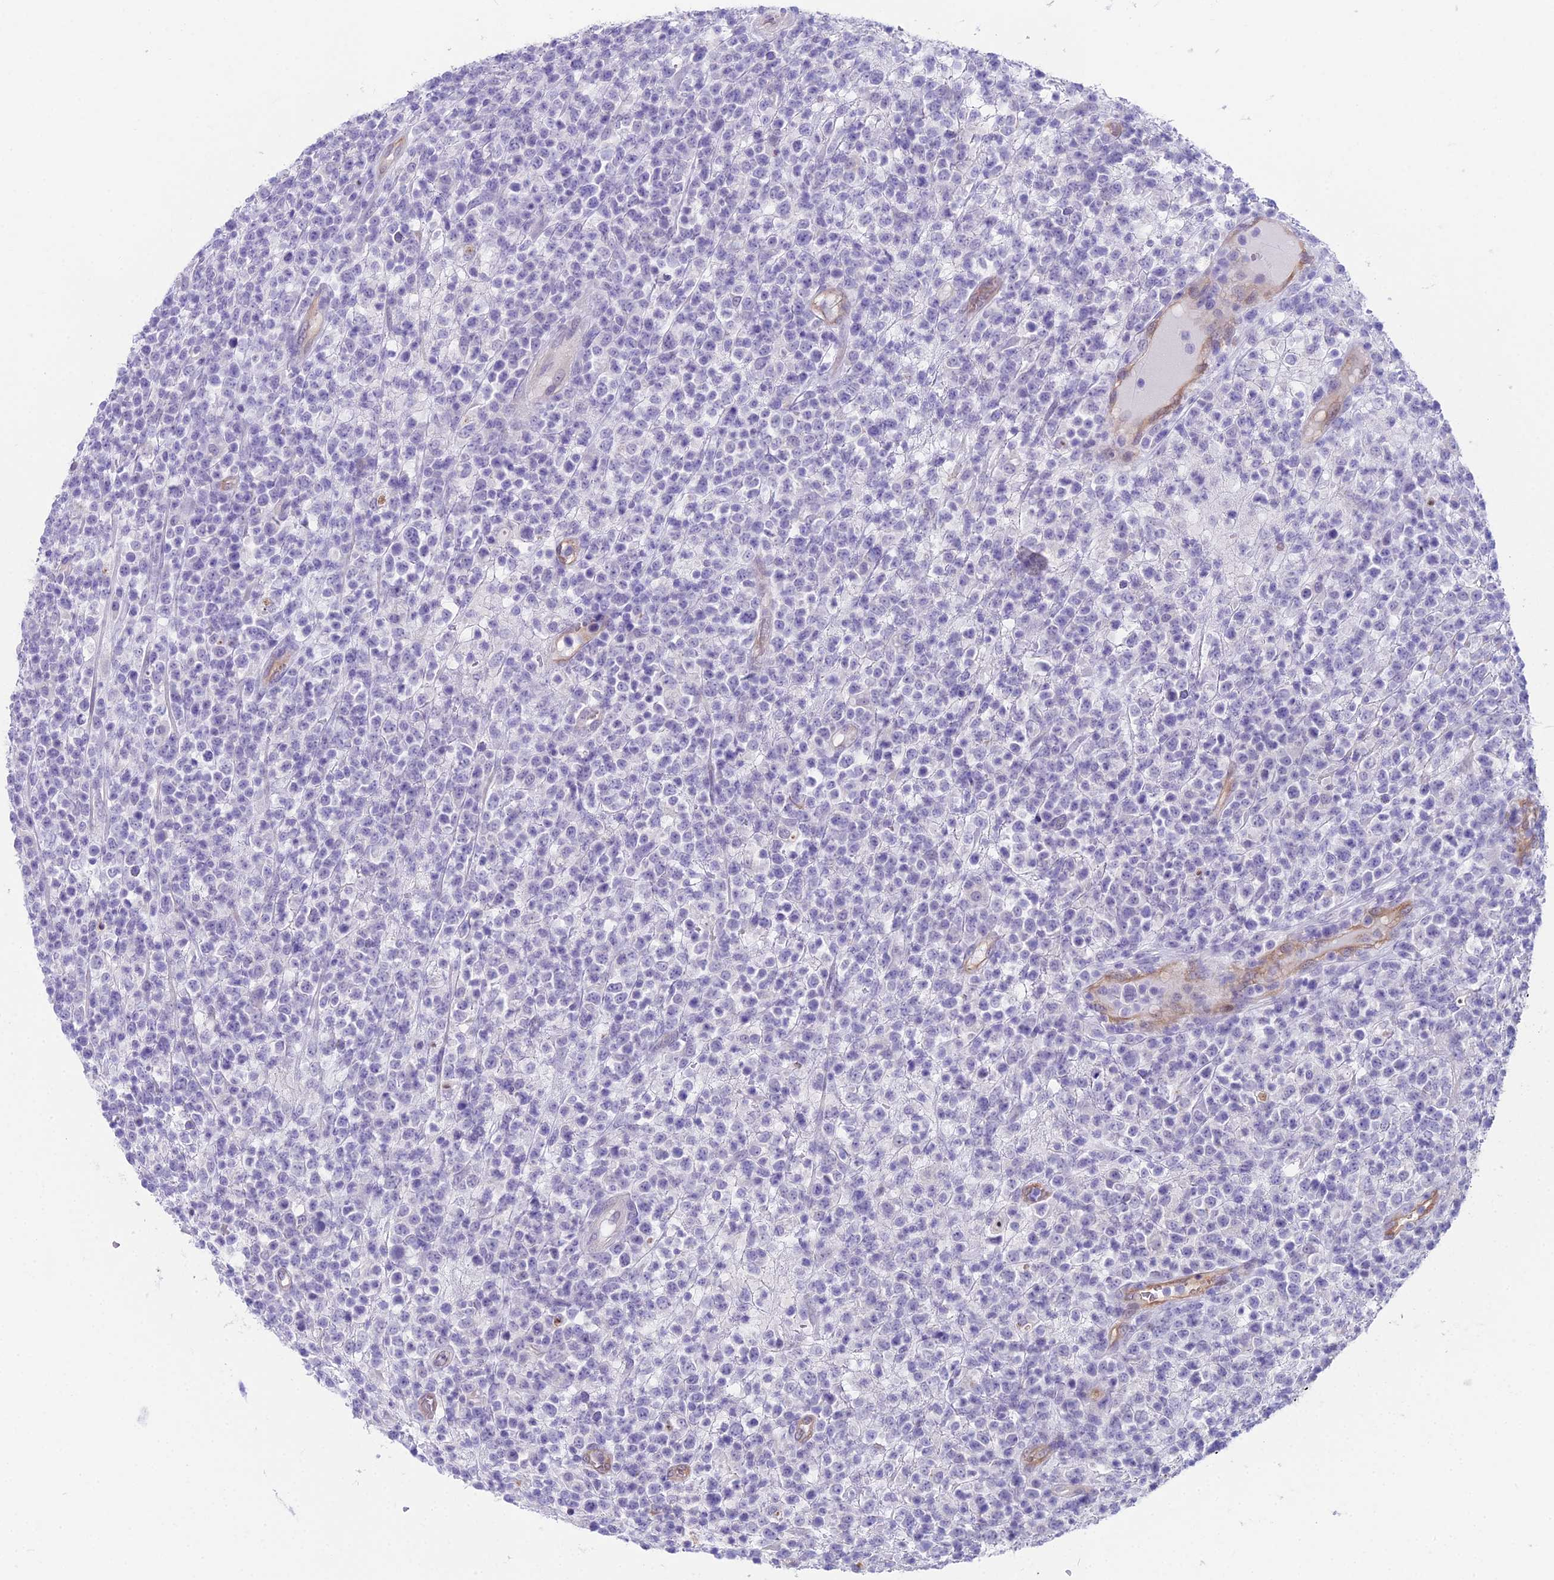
{"staining": {"intensity": "negative", "quantity": "none", "location": "none"}, "tissue": "lymphoma", "cell_type": "Tumor cells", "image_type": "cancer", "snomed": [{"axis": "morphology", "description": "Malignant lymphoma, non-Hodgkin's type, High grade"}, {"axis": "topography", "description": "Colon"}], "caption": "Micrograph shows no significant protein expression in tumor cells of lymphoma.", "gene": "CC2D2A", "patient": {"sex": "female", "age": 53}}